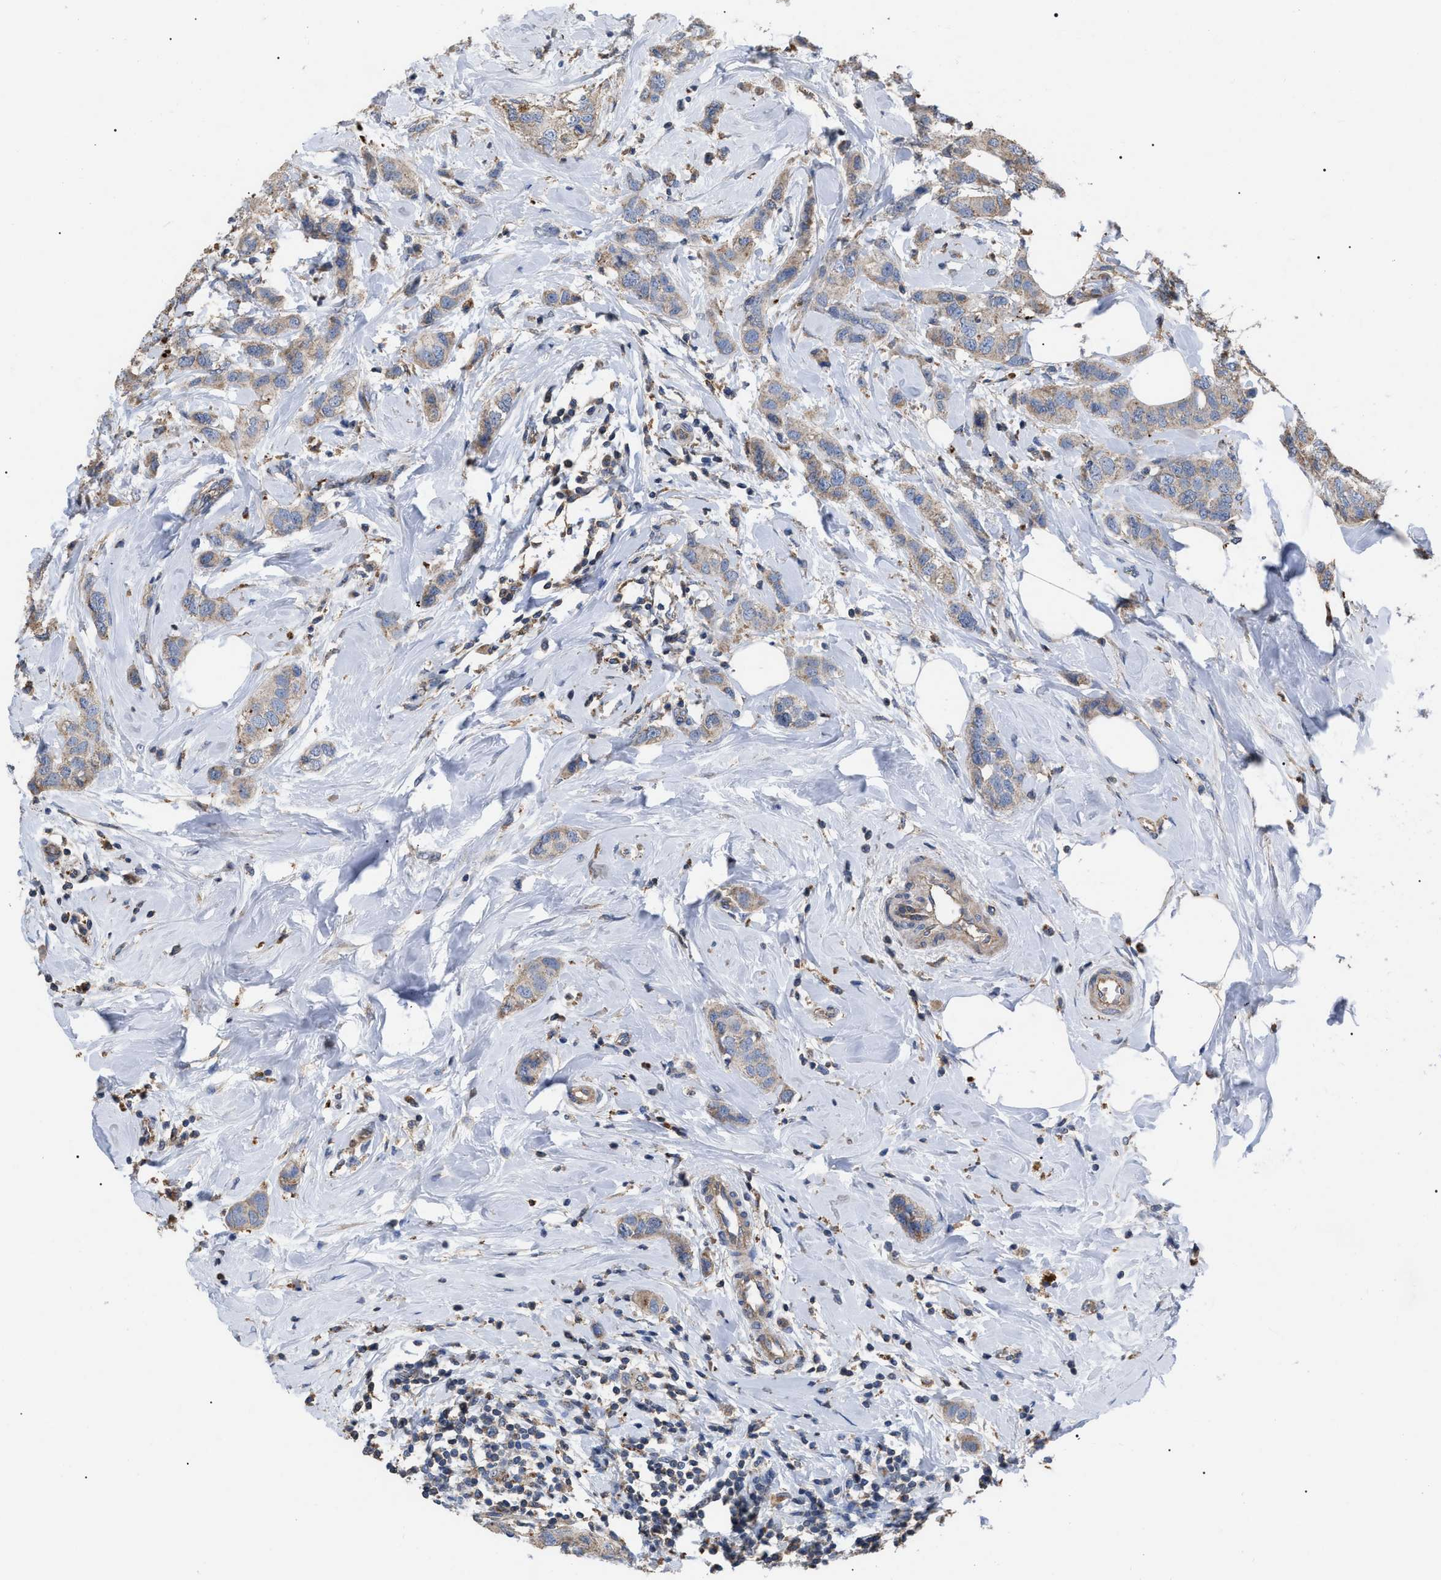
{"staining": {"intensity": "weak", "quantity": ">75%", "location": "cytoplasmic/membranous"}, "tissue": "breast cancer", "cell_type": "Tumor cells", "image_type": "cancer", "snomed": [{"axis": "morphology", "description": "Duct carcinoma"}, {"axis": "topography", "description": "Breast"}], "caption": "Immunohistochemistry (IHC) of invasive ductal carcinoma (breast) displays low levels of weak cytoplasmic/membranous expression in about >75% of tumor cells.", "gene": "FAM171A2", "patient": {"sex": "female", "age": 50}}